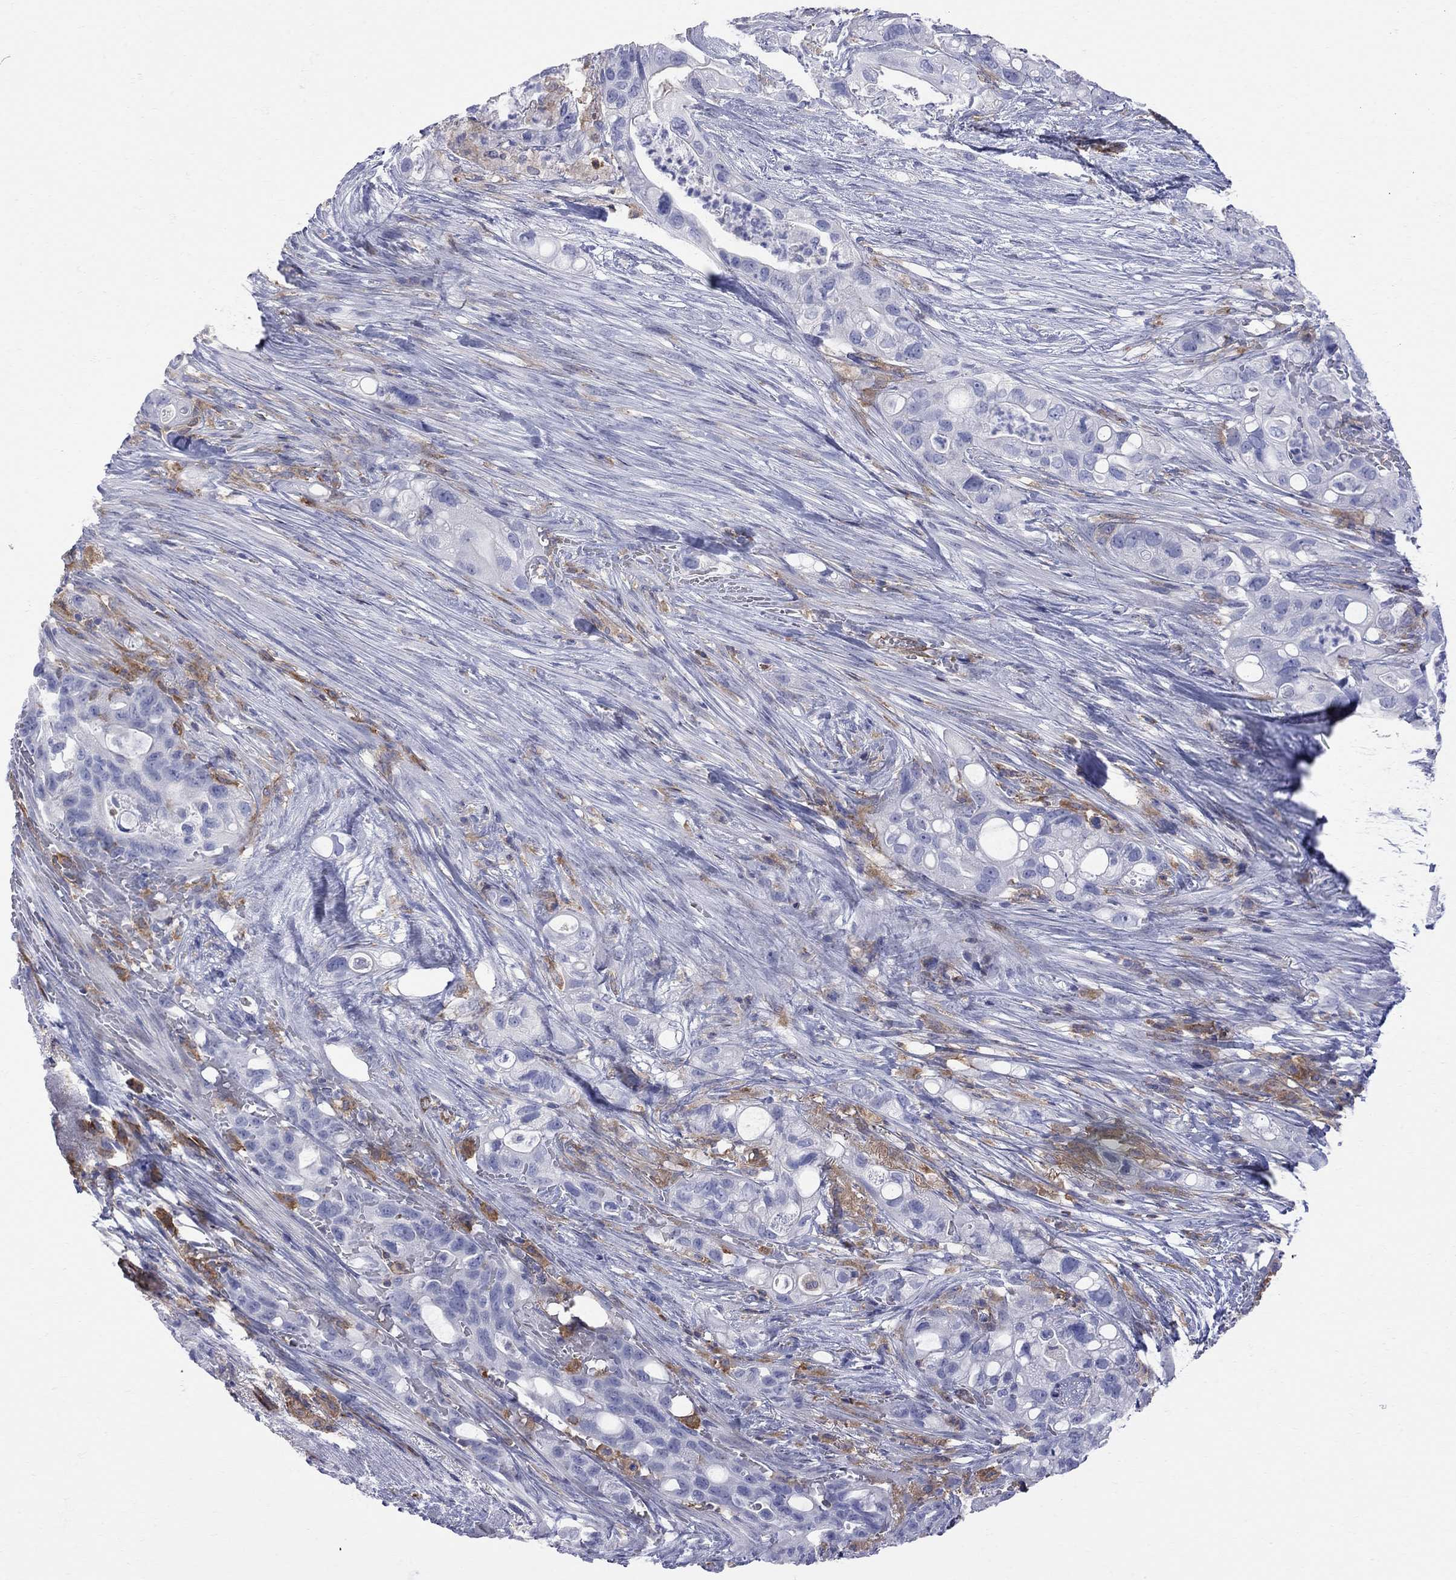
{"staining": {"intensity": "negative", "quantity": "none", "location": "none"}, "tissue": "pancreatic cancer", "cell_type": "Tumor cells", "image_type": "cancer", "snomed": [{"axis": "morphology", "description": "Adenocarcinoma, NOS"}, {"axis": "topography", "description": "Pancreas"}], "caption": "Immunohistochemistry micrograph of neoplastic tissue: human pancreatic cancer (adenocarcinoma) stained with DAB shows no significant protein staining in tumor cells.", "gene": "ABI3", "patient": {"sex": "female", "age": 72}}